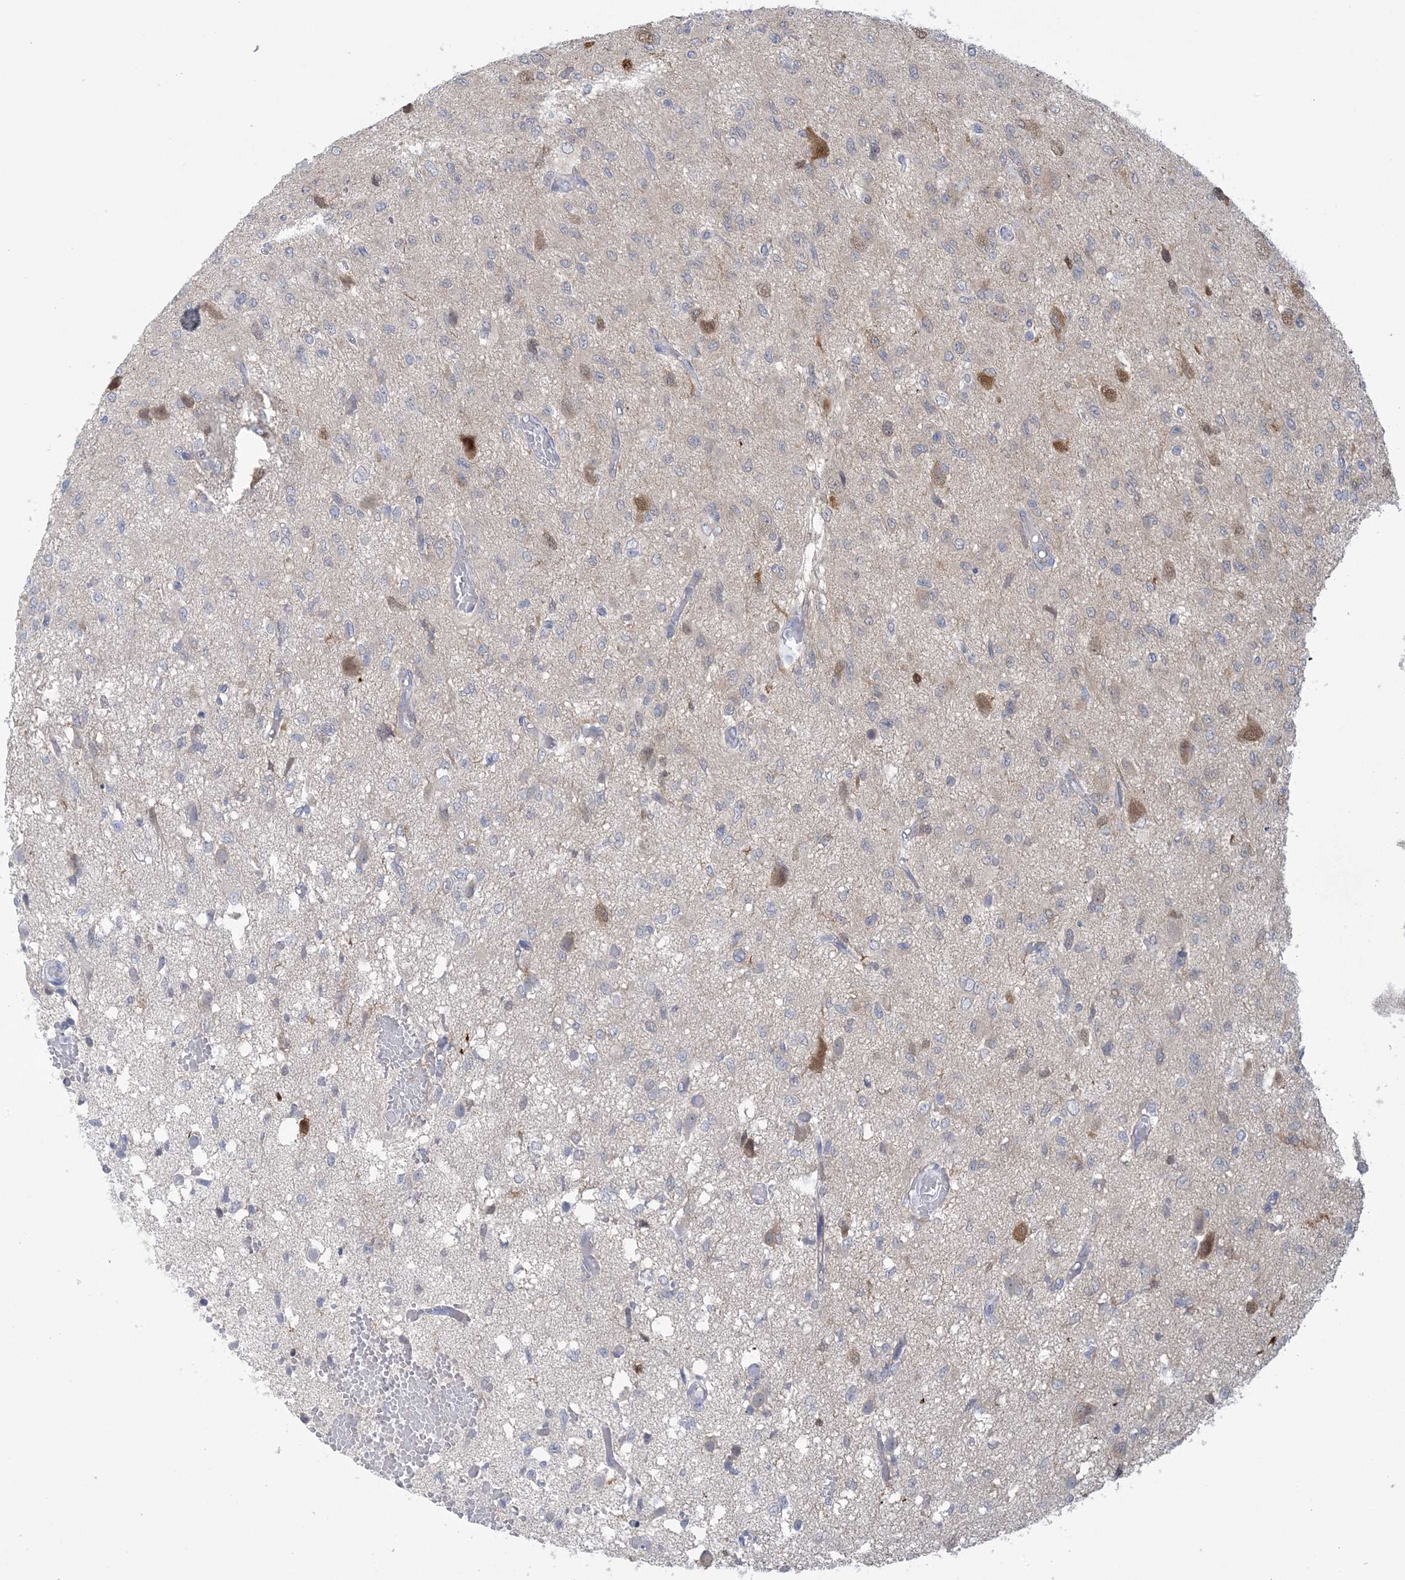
{"staining": {"intensity": "negative", "quantity": "none", "location": "none"}, "tissue": "glioma", "cell_type": "Tumor cells", "image_type": "cancer", "snomed": [{"axis": "morphology", "description": "Glioma, malignant, High grade"}, {"axis": "topography", "description": "Brain"}], "caption": "Immunohistochemistry micrograph of neoplastic tissue: human glioma stained with DAB displays no significant protein expression in tumor cells.", "gene": "HMGCS1", "patient": {"sex": "female", "age": 59}}